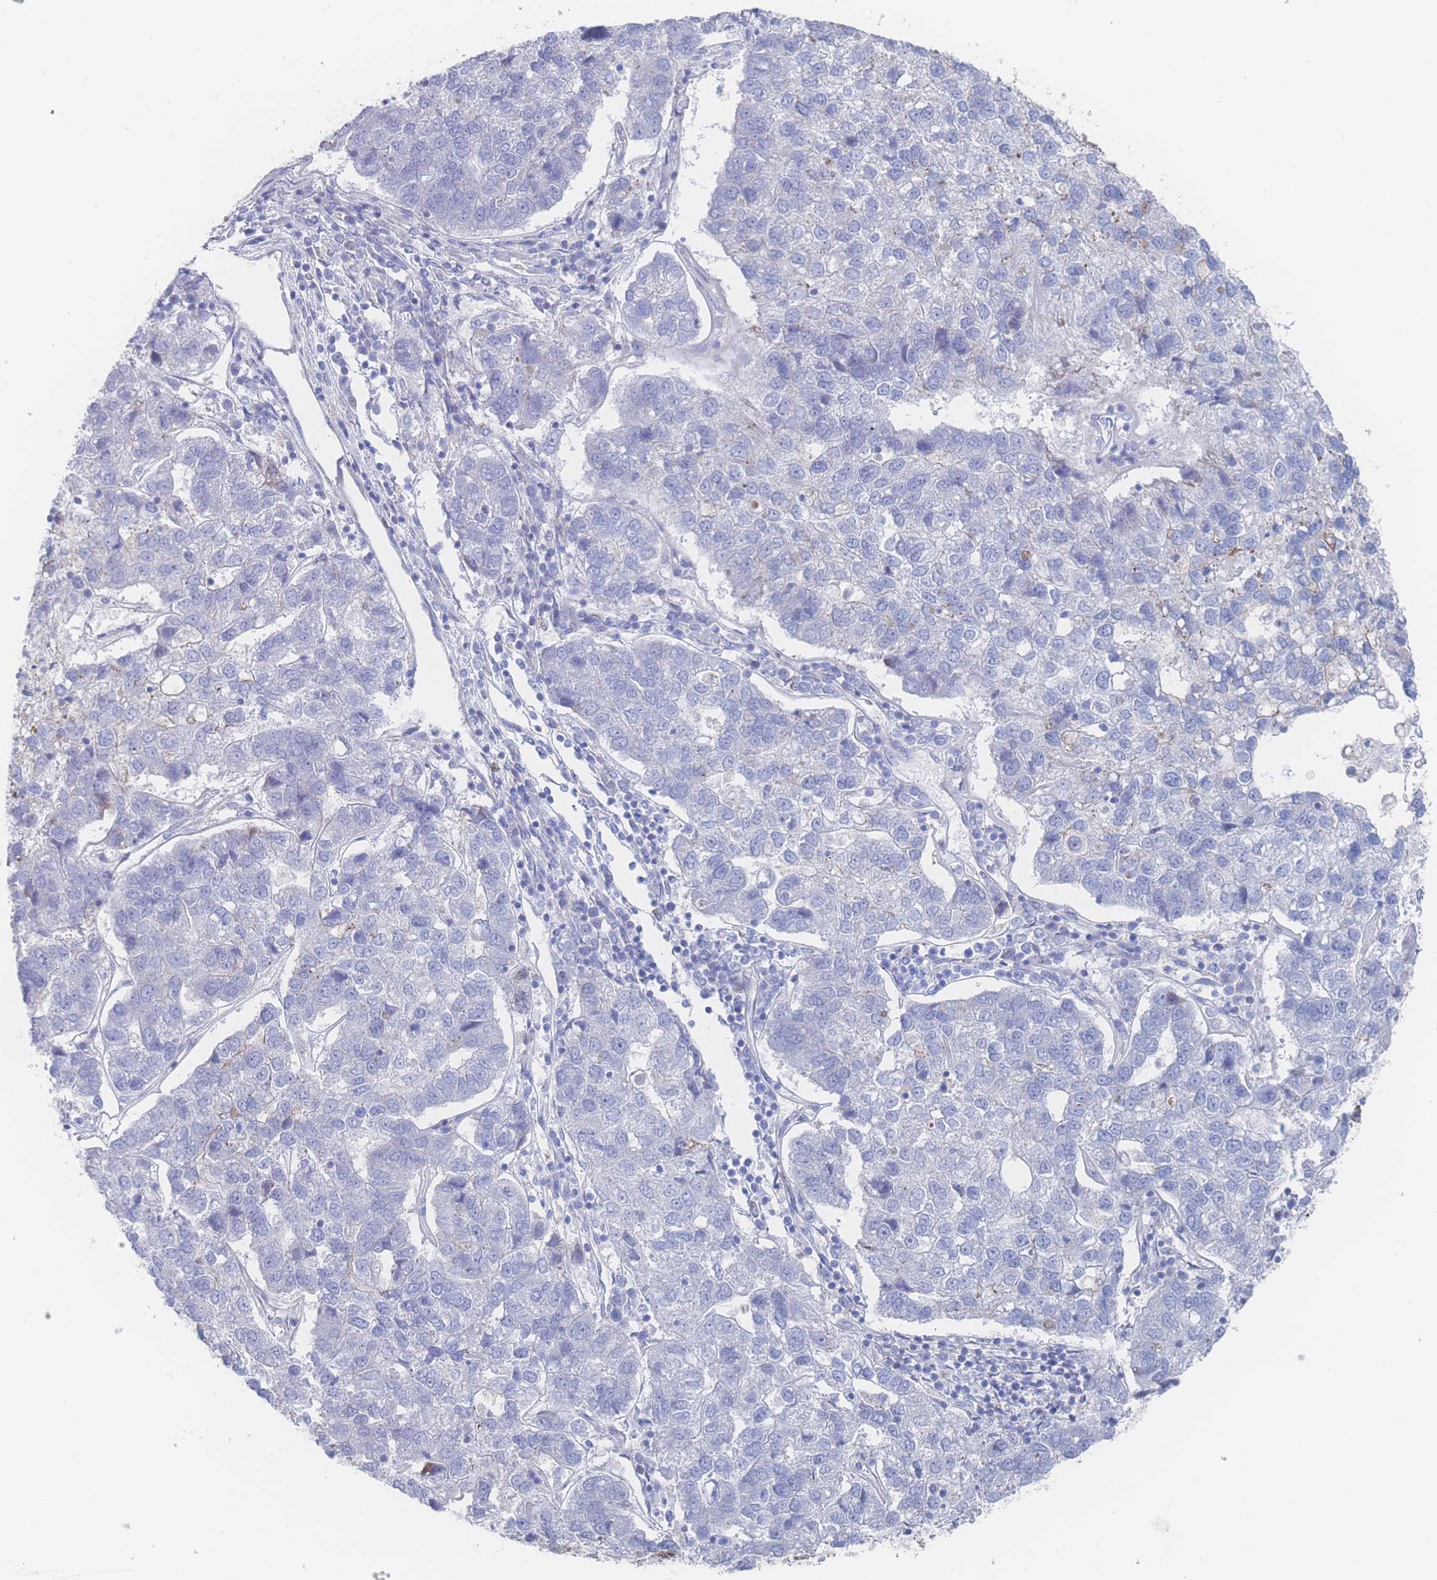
{"staining": {"intensity": "negative", "quantity": "none", "location": "none"}, "tissue": "pancreatic cancer", "cell_type": "Tumor cells", "image_type": "cancer", "snomed": [{"axis": "morphology", "description": "Adenocarcinoma, NOS"}, {"axis": "topography", "description": "Pancreas"}], "caption": "Tumor cells show no significant expression in pancreatic adenocarcinoma.", "gene": "SNPH", "patient": {"sex": "female", "age": 61}}